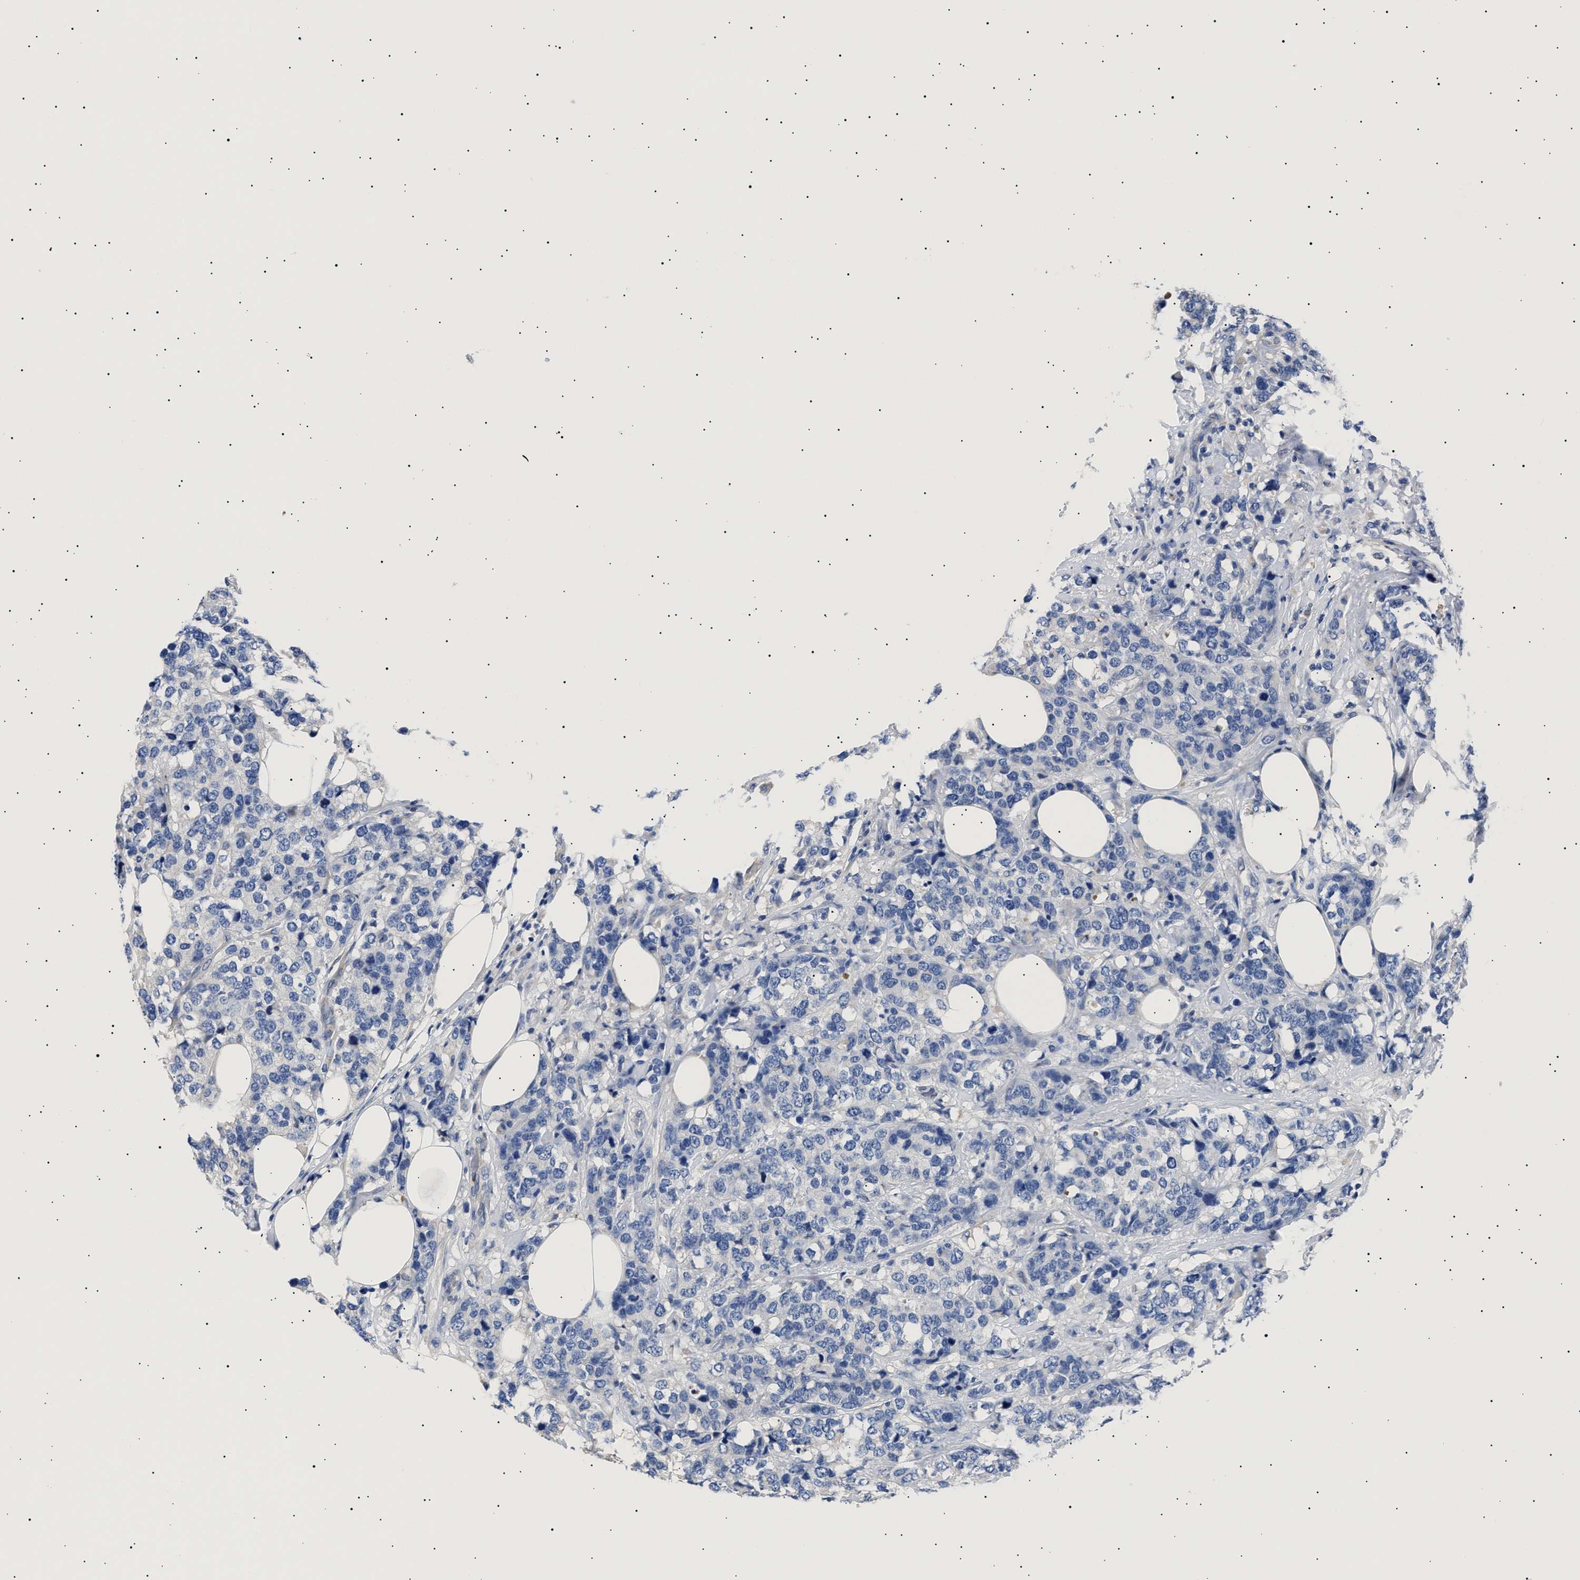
{"staining": {"intensity": "negative", "quantity": "none", "location": "none"}, "tissue": "breast cancer", "cell_type": "Tumor cells", "image_type": "cancer", "snomed": [{"axis": "morphology", "description": "Lobular carcinoma"}, {"axis": "topography", "description": "Breast"}], "caption": "IHC of breast lobular carcinoma shows no positivity in tumor cells.", "gene": "HEMGN", "patient": {"sex": "female", "age": 59}}